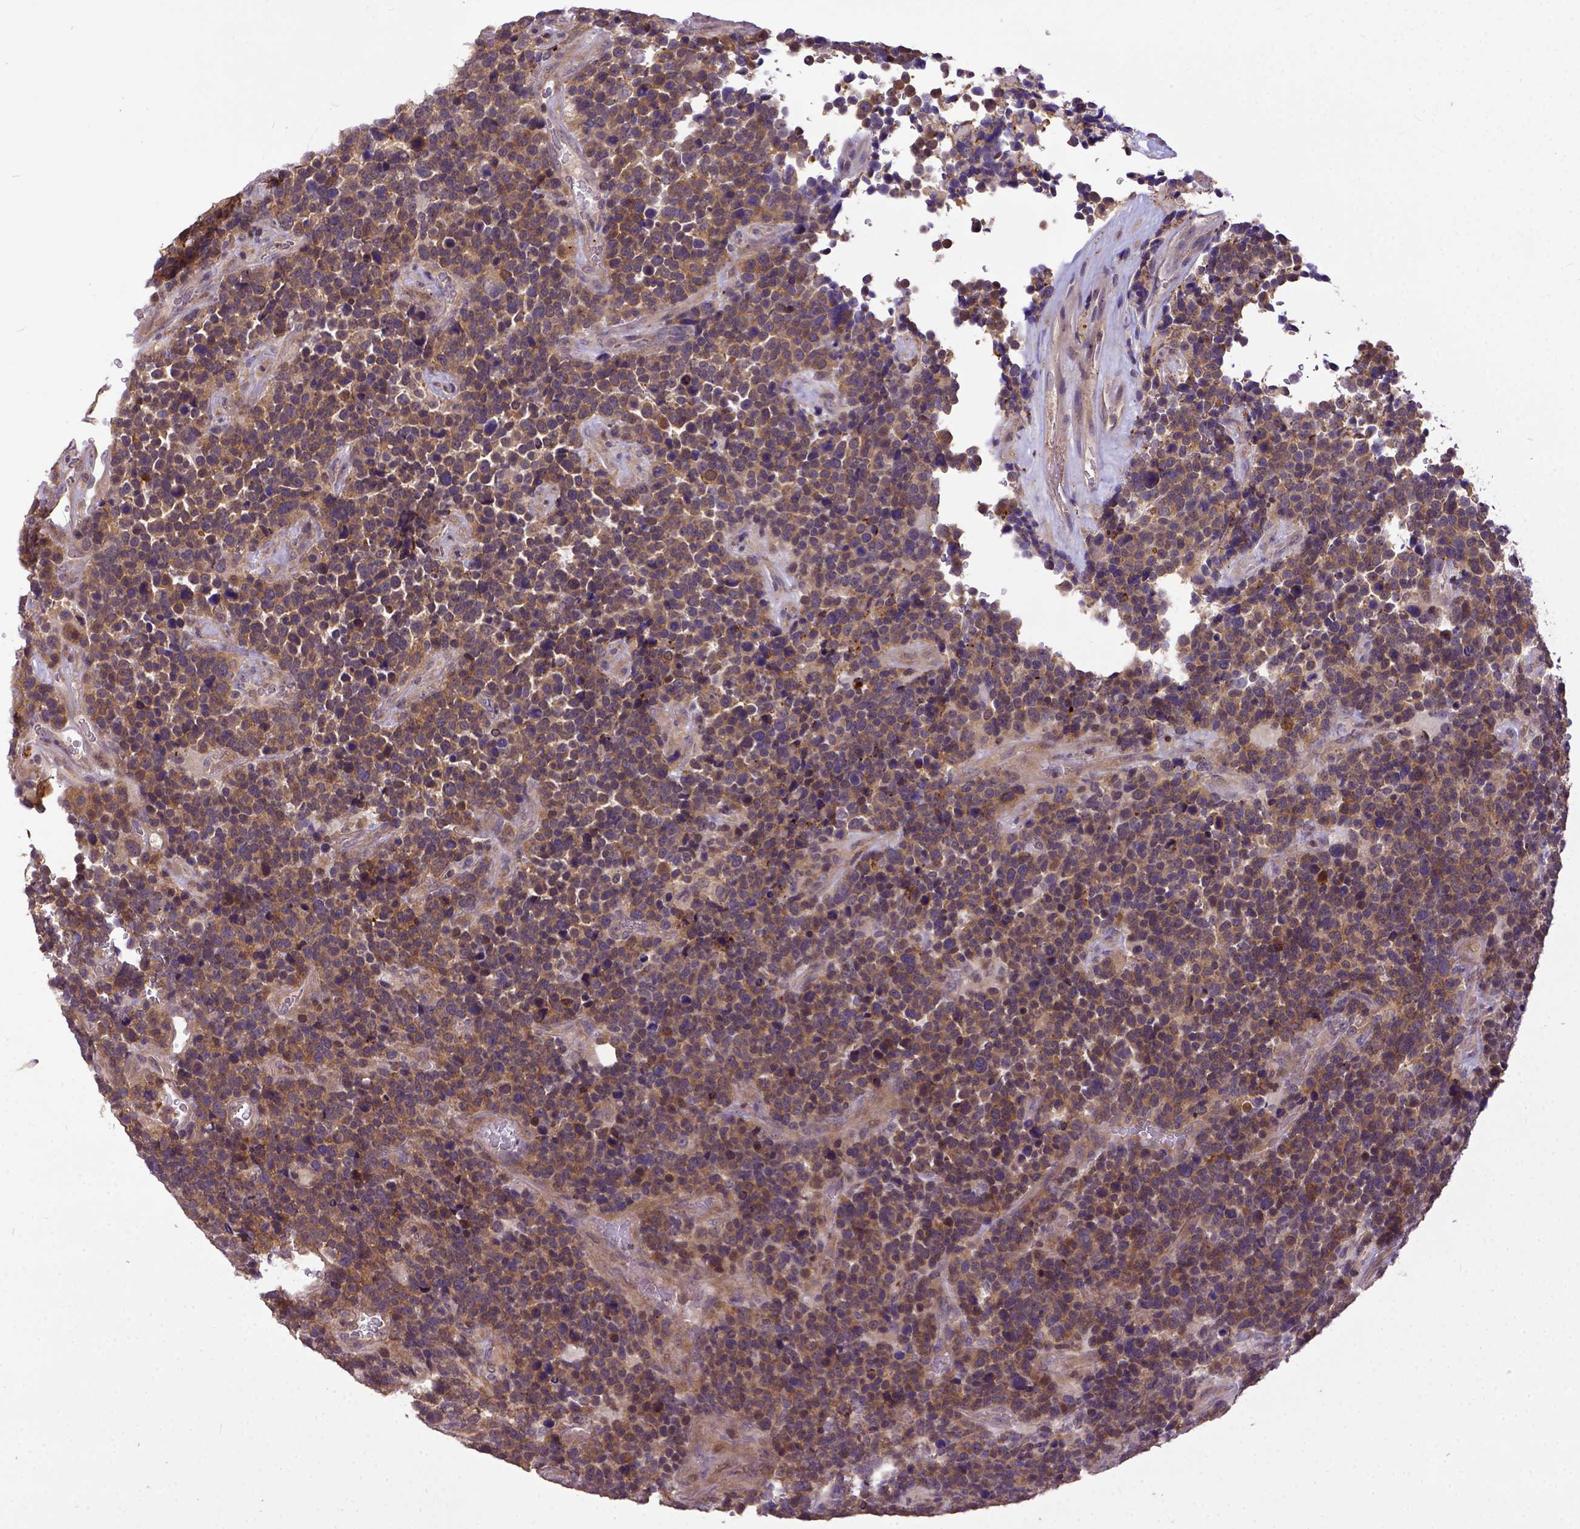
{"staining": {"intensity": "moderate", "quantity": ">75%", "location": "cytoplasmic/membranous"}, "tissue": "glioma", "cell_type": "Tumor cells", "image_type": "cancer", "snomed": [{"axis": "morphology", "description": "Glioma, malignant, High grade"}, {"axis": "topography", "description": "Brain"}], "caption": "The micrograph exhibits immunohistochemical staining of glioma. There is moderate cytoplasmic/membranous staining is seen in about >75% of tumor cells. The staining was performed using DAB, with brown indicating positive protein expression. Nuclei are stained blue with hematoxylin.", "gene": "CPNE1", "patient": {"sex": "male", "age": 33}}